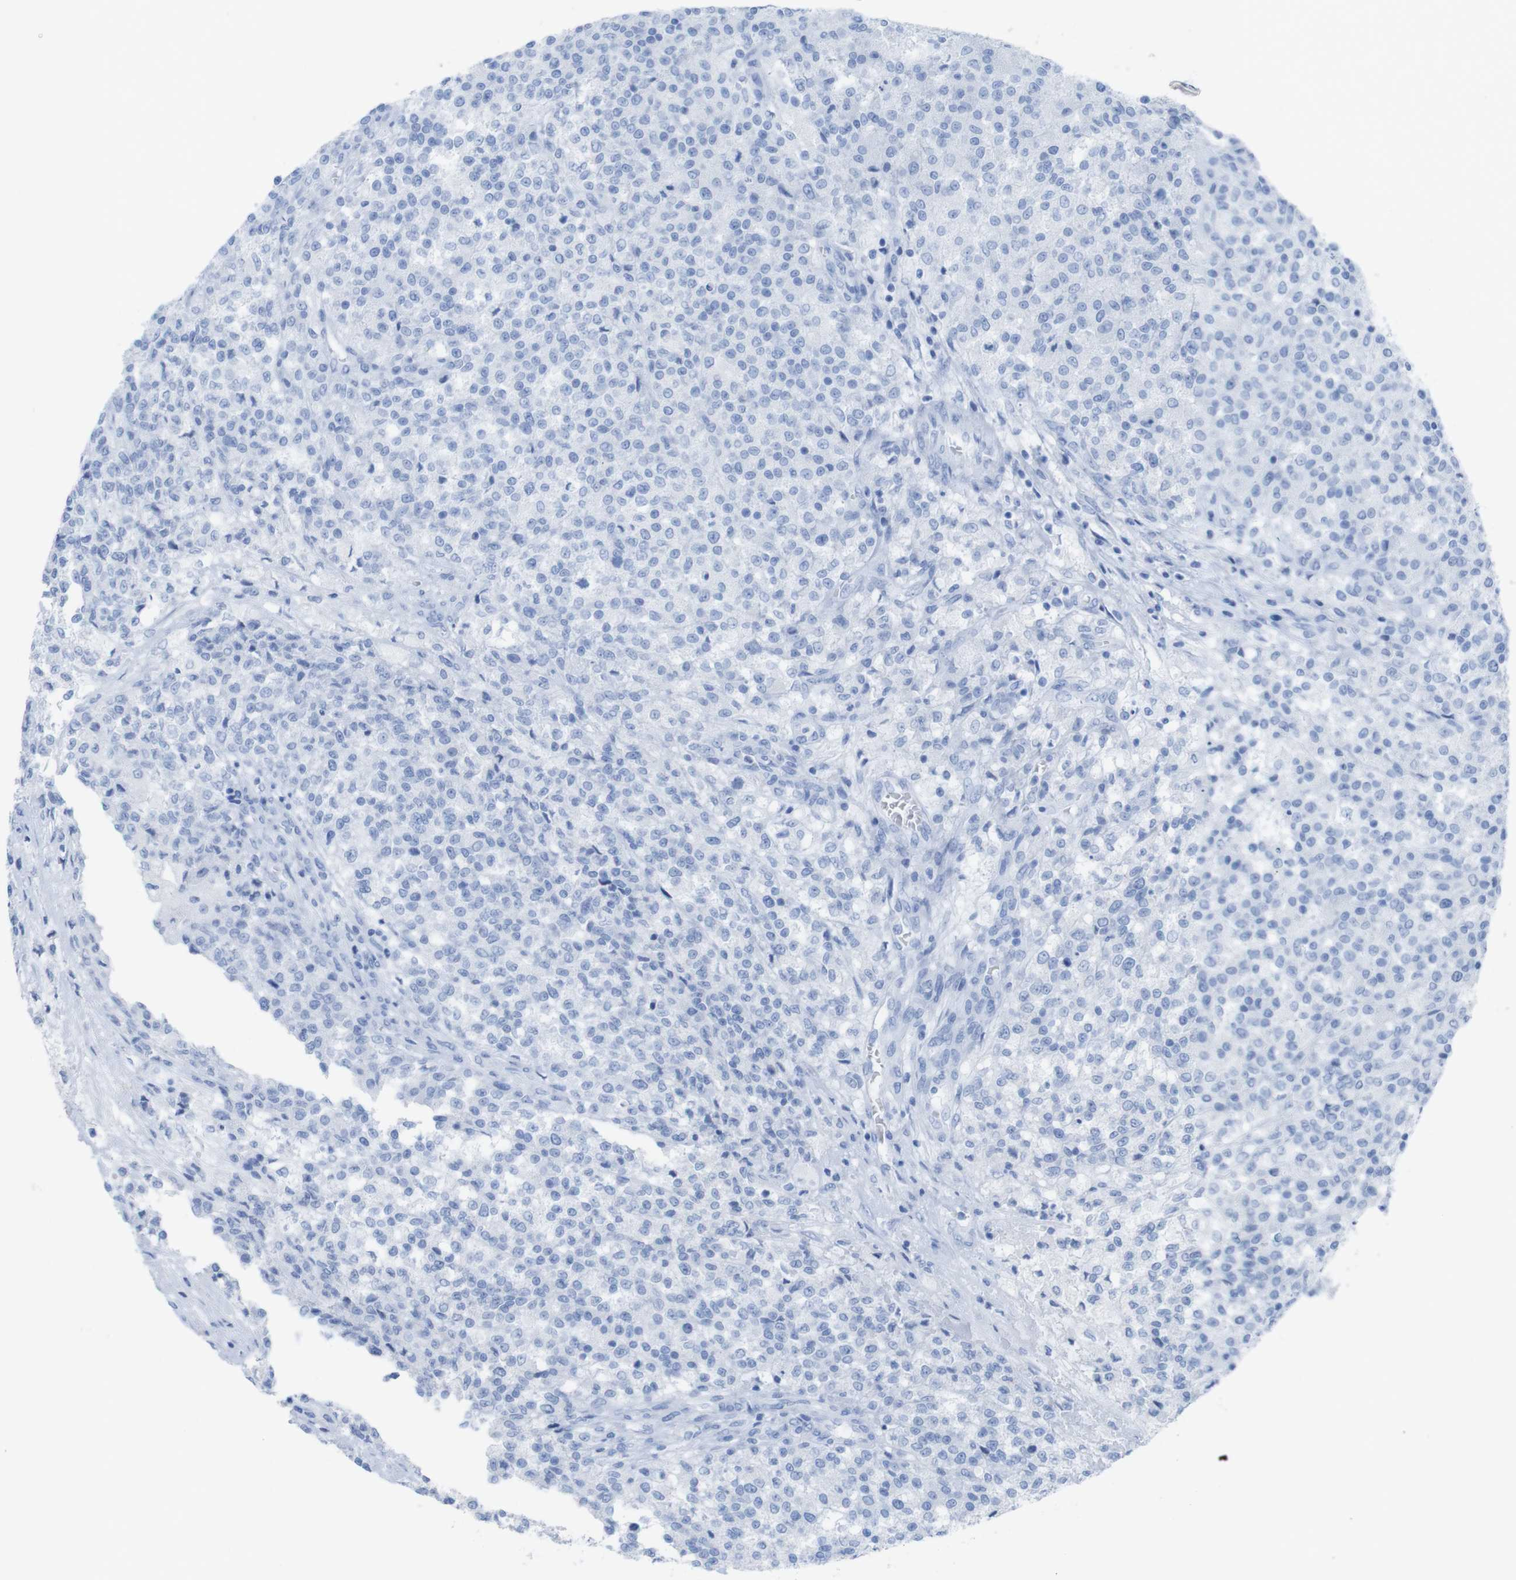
{"staining": {"intensity": "negative", "quantity": "none", "location": "none"}, "tissue": "testis cancer", "cell_type": "Tumor cells", "image_type": "cancer", "snomed": [{"axis": "morphology", "description": "Seminoma, NOS"}, {"axis": "topography", "description": "Testis"}], "caption": "Immunohistochemical staining of seminoma (testis) displays no significant staining in tumor cells.", "gene": "MYH7", "patient": {"sex": "male", "age": 59}}